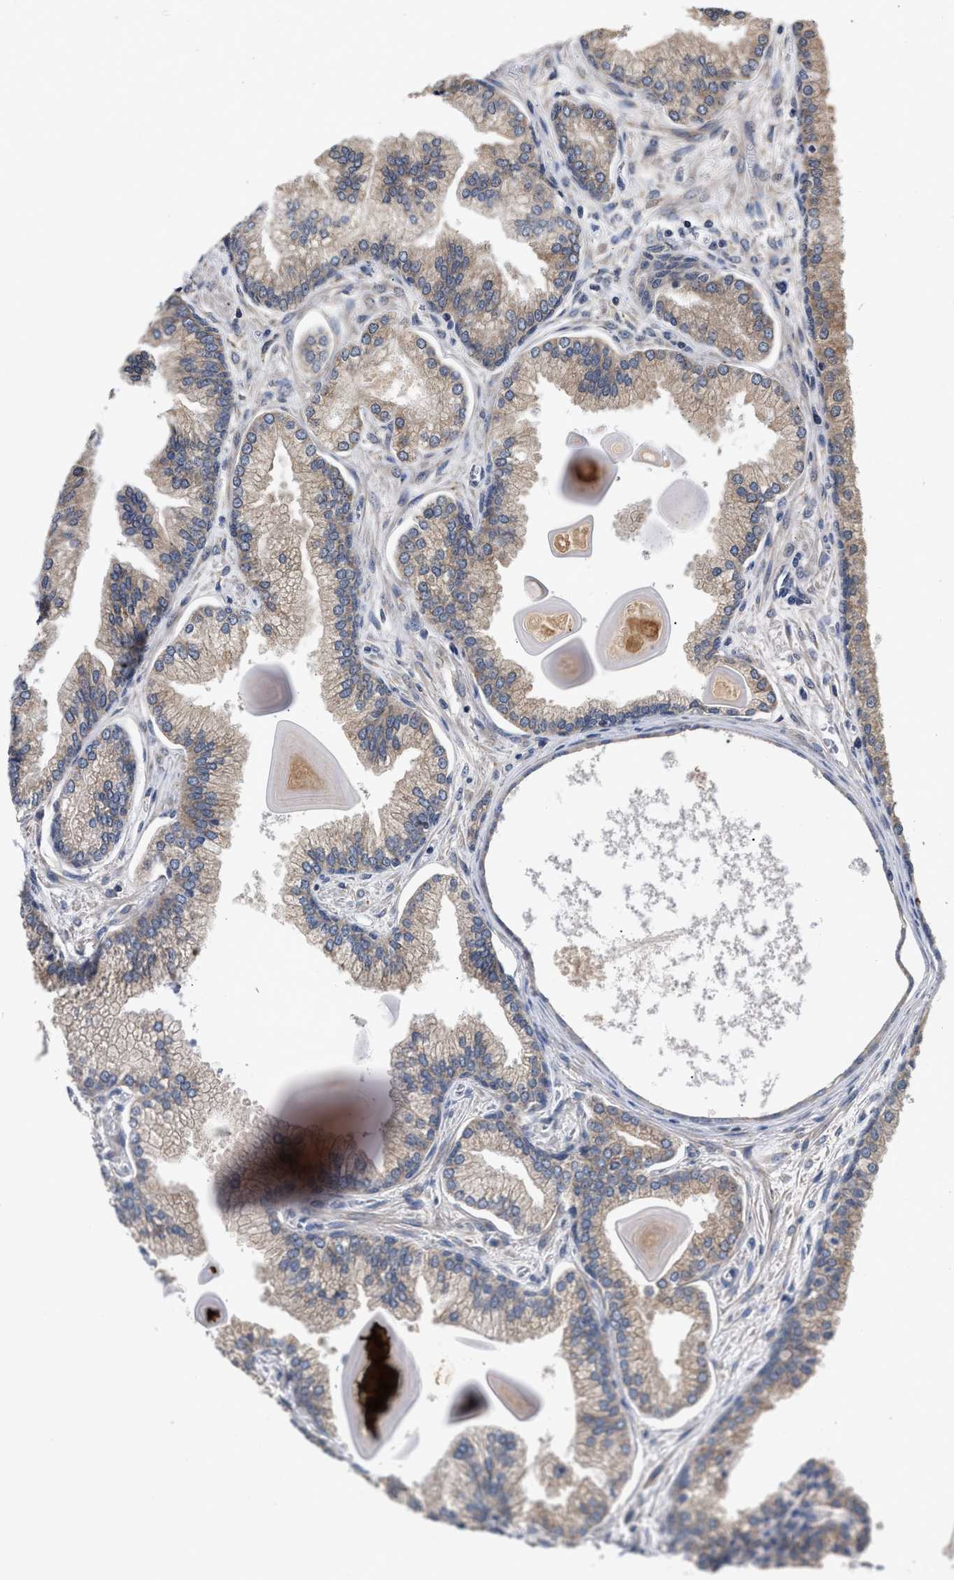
{"staining": {"intensity": "moderate", "quantity": ">75%", "location": "cytoplasmic/membranous"}, "tissue": "prostate cancer", "cell_type": "Tumor cells", "image_type": "cancer", "snomed": [{"axis": "morphology", "description": "Adenocarcinoma, Low grade"}, {"axis": "topography", "description": "Prostate"}], "caption": "An IHC micrograph of neoplastic tissue is shown. Protein staining in brown highlights moderate cytoplasmic/membranous positivity in prostate adenocarcinoma (low-grade) within tumor cells.", "gene": "SAR1A", "patient": {"sex": "male", "age": 59}}